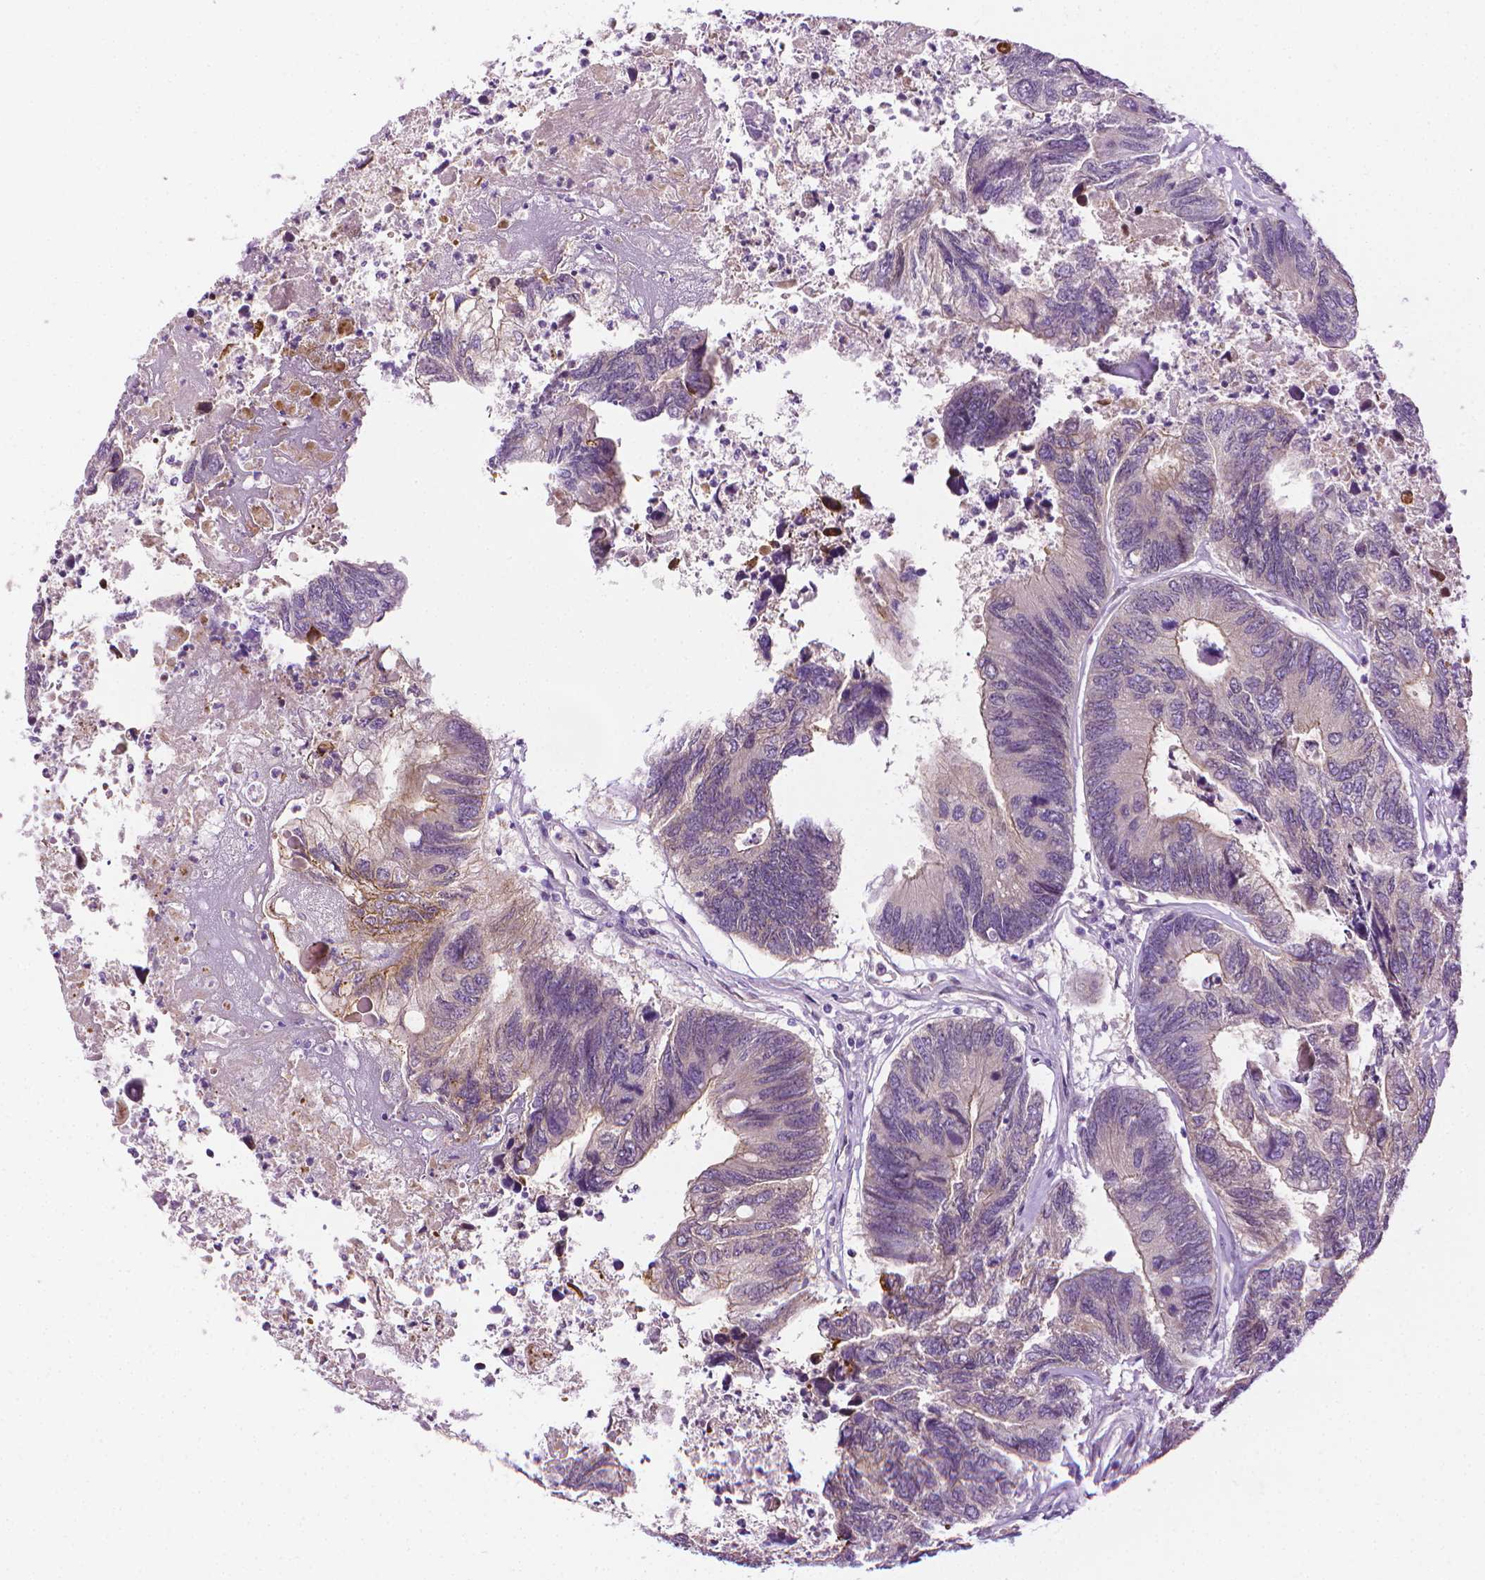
{"staining": {"intensity": "negative", "quantity": "none", "location": "none"}, "tissue": "colorectal cancer", "cell_type": "Tumor cells", "image_type": "cancer", "snomed": [{"axis": "morphology", "description": "Adenocarcinoma, NOS"}, {"axis": "topography", "description": "Colon"}], "caption": "High power microscopy micrograph of an immunohistochemistry photomicrograph of colorectal cancer, revealing no significant expression in tumor cells.", "gene": "MCOLN3", "patient": {"sex": "female", "age": 67}}